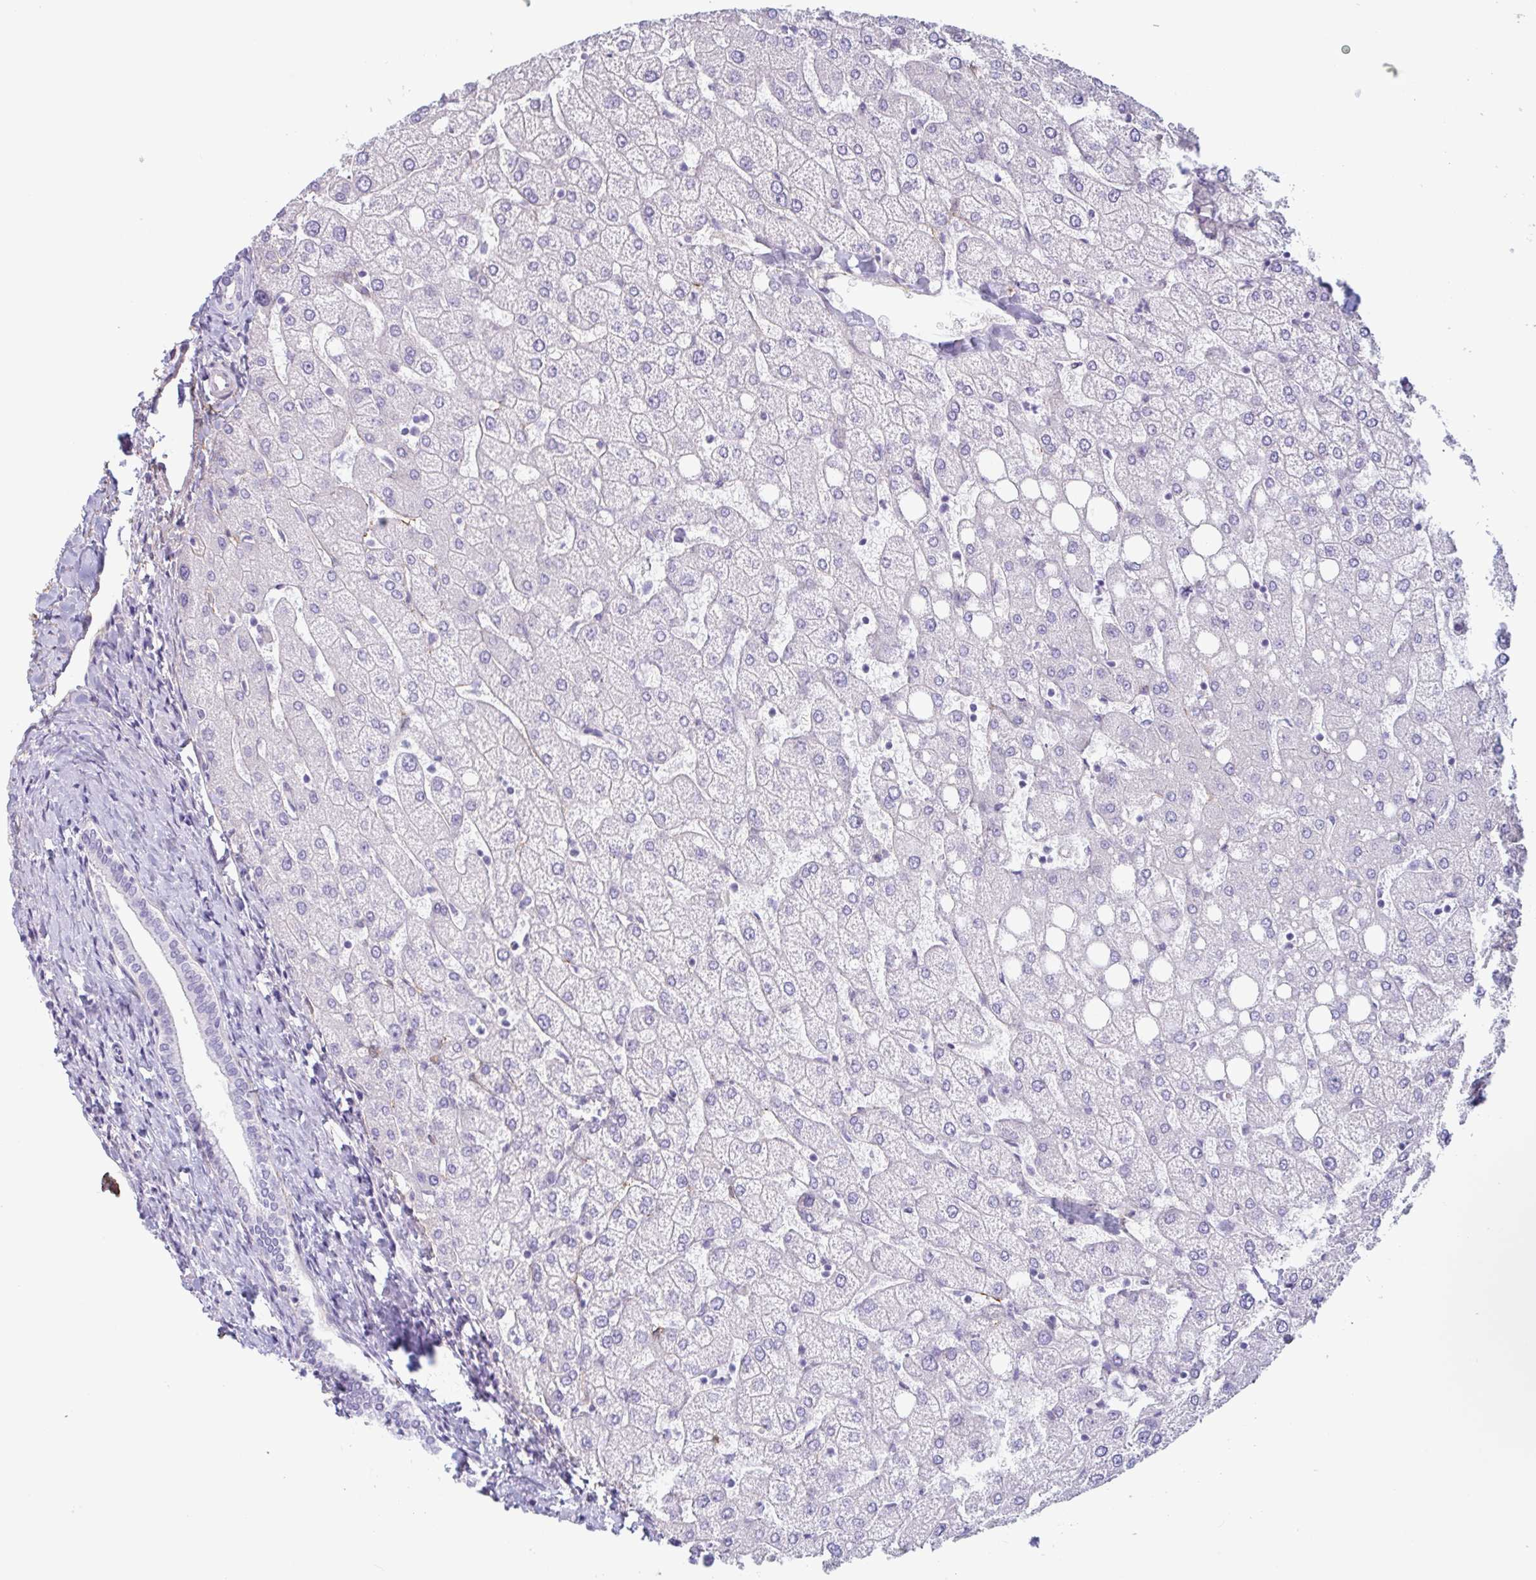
{"staining": {"intensity": "negative", "quantity": "none", "location": "none"}, "tissue": "liver", "cell_type": "Cholangiocytes", "image_type": "normal", "snomed": [{"axis": "morphology", "description": "Normal tissue, NOS"}, {"axis": "topography", "description": "Liver"}], "caption": "DAB immunohistochemical staining of normal liver reveals no significant staining in cholangiocytes.", "gene": "MYH10", "patient": {"sex": "female", "age": 54}}